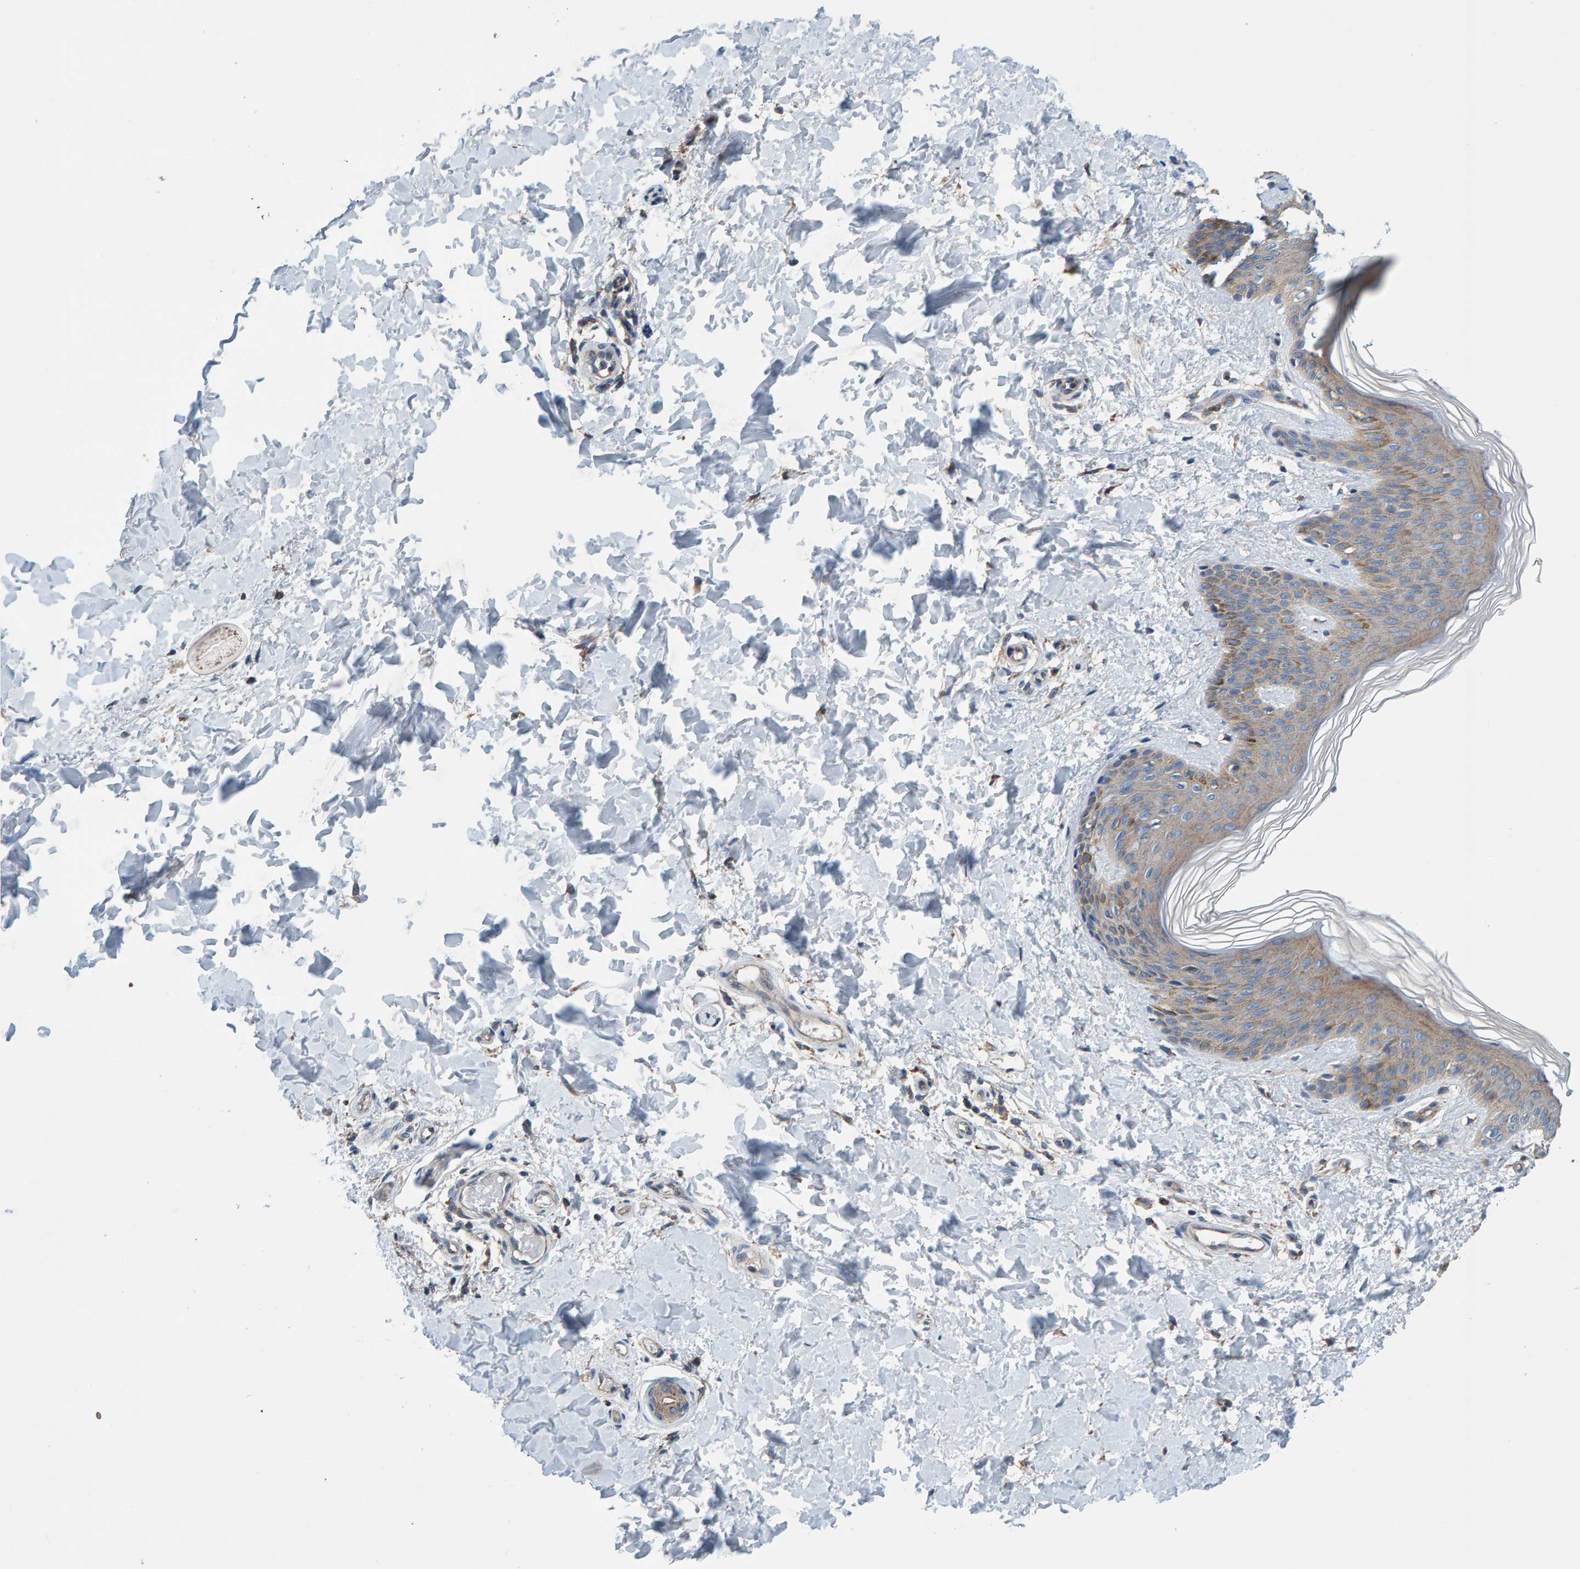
{"staining": {"intensity": "moderate", "quantity": ">75%", "location": "cytoplasmic/membranous"}, "tissue": "skin", "cell_type": "Fibroblasts", "image_type": "normal", "snomed": [{"axis": "morphology", "description": "Normal tissue, NOS"}, {"axis": "morphology", "description": "Neoplasm, benign, NOS"}, {"axis": "topography", "description": "Skin"}, {"axis": "topography", "description": "Soft tissue"}], "caption": "This image exhibits immunohistochemistry staining of unremarkable human skin, with medium moderate cytoplasmic/membranous expression in about >75% of fibroblasts.", "gene": "MKLN1", "patient": {"sex": "male", "age": 26}}